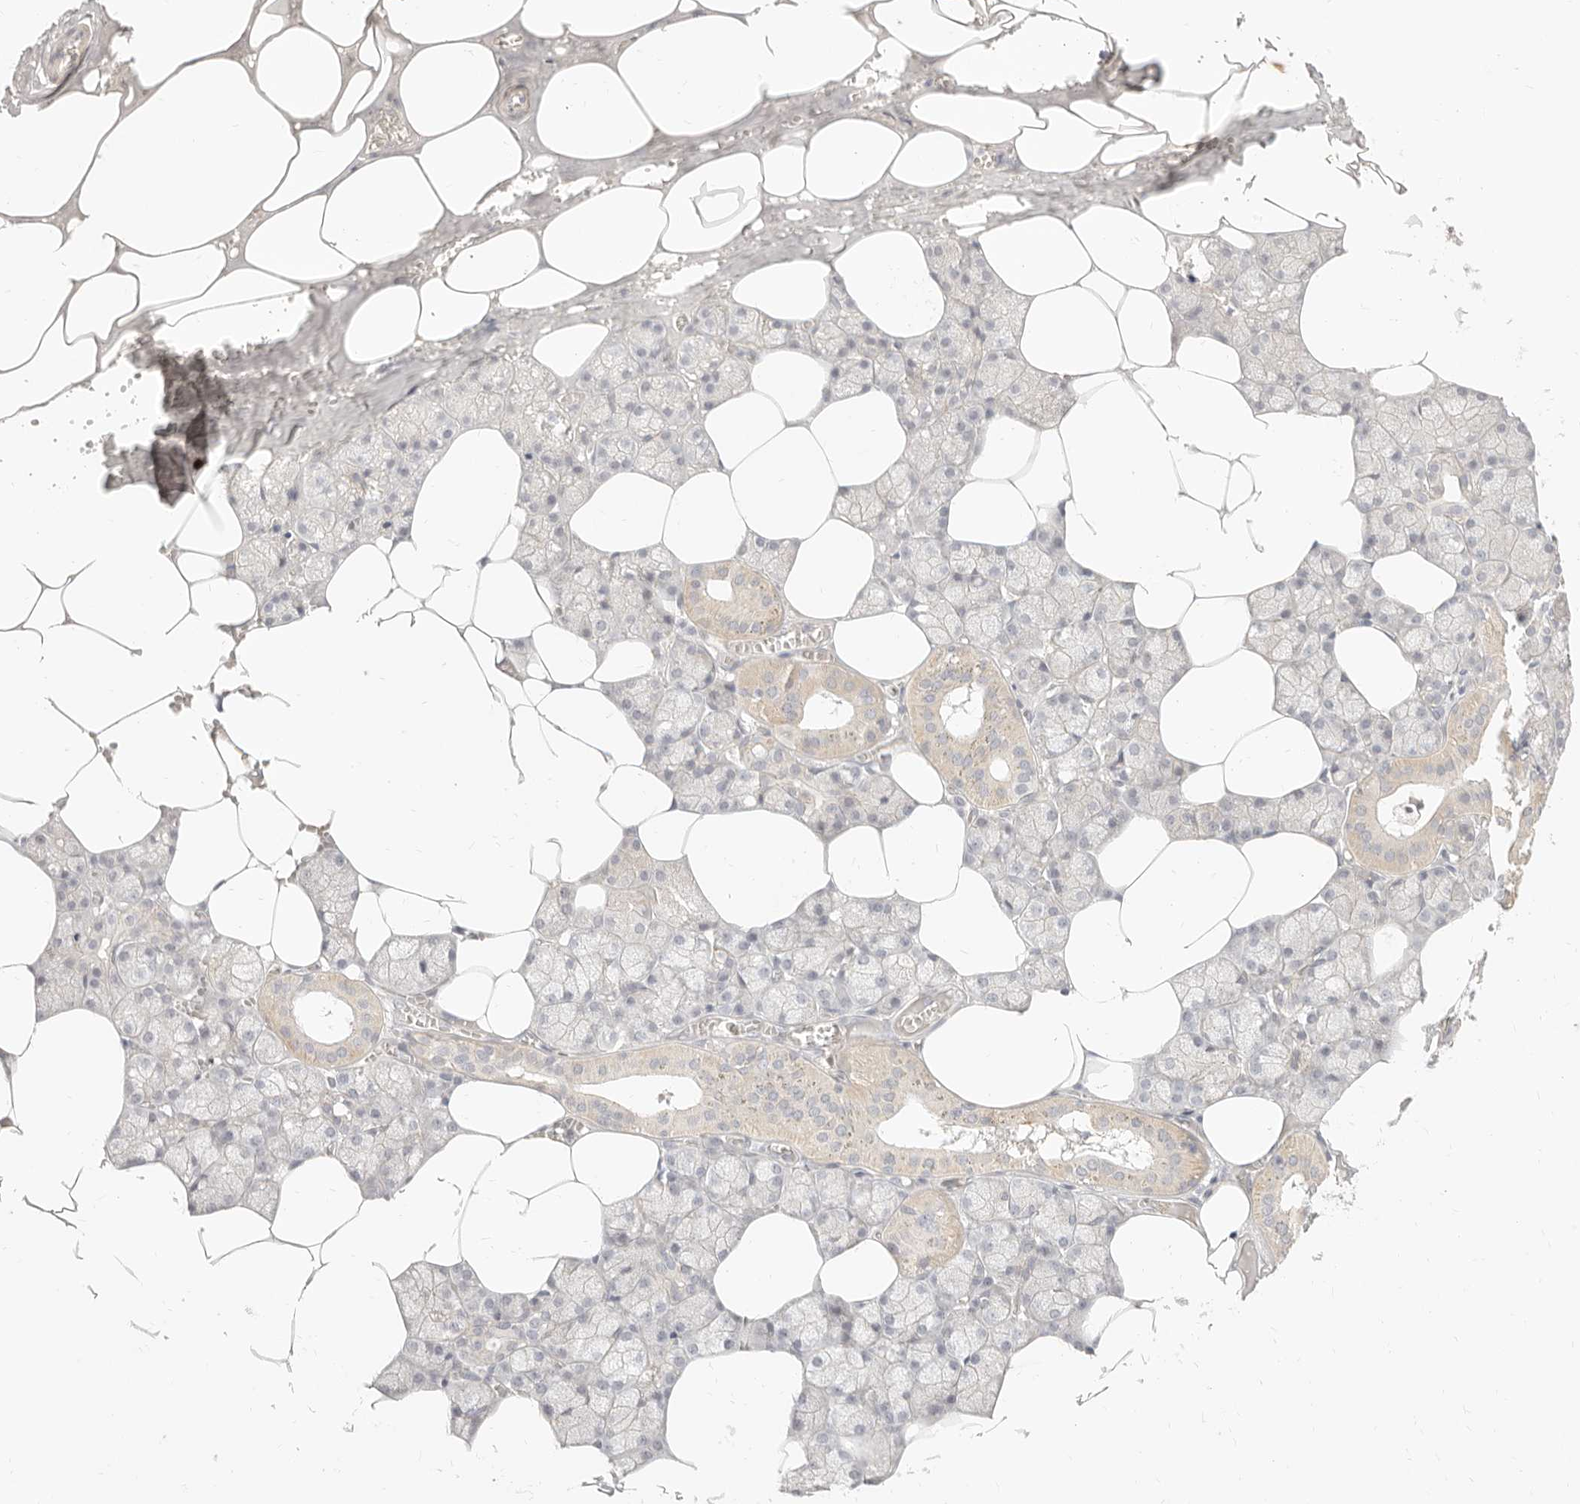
{"staining": {"intensity": "weak", "quantity": "25%-75%", "location": "cytoplasmic/membranous"}, "tissue": "salivary gland", "cell_type": "Glandular cells", "image_type": "normal", "snomed": [{"axis": "morphology", "description": "Normal tissue, NOS"}, {"axis": "topography", "description": "Salivary gland"}], "caption": "Immunohistochemistry (DAB (3,3'-diaminobenzidine)) staining of benign human salivary gland displays weak cytoplasmic/membranous protein staining in about 25%-75% of glandular cells.", "gene": "UBXN10", "patient": {"sex": "male", "age": 62}}